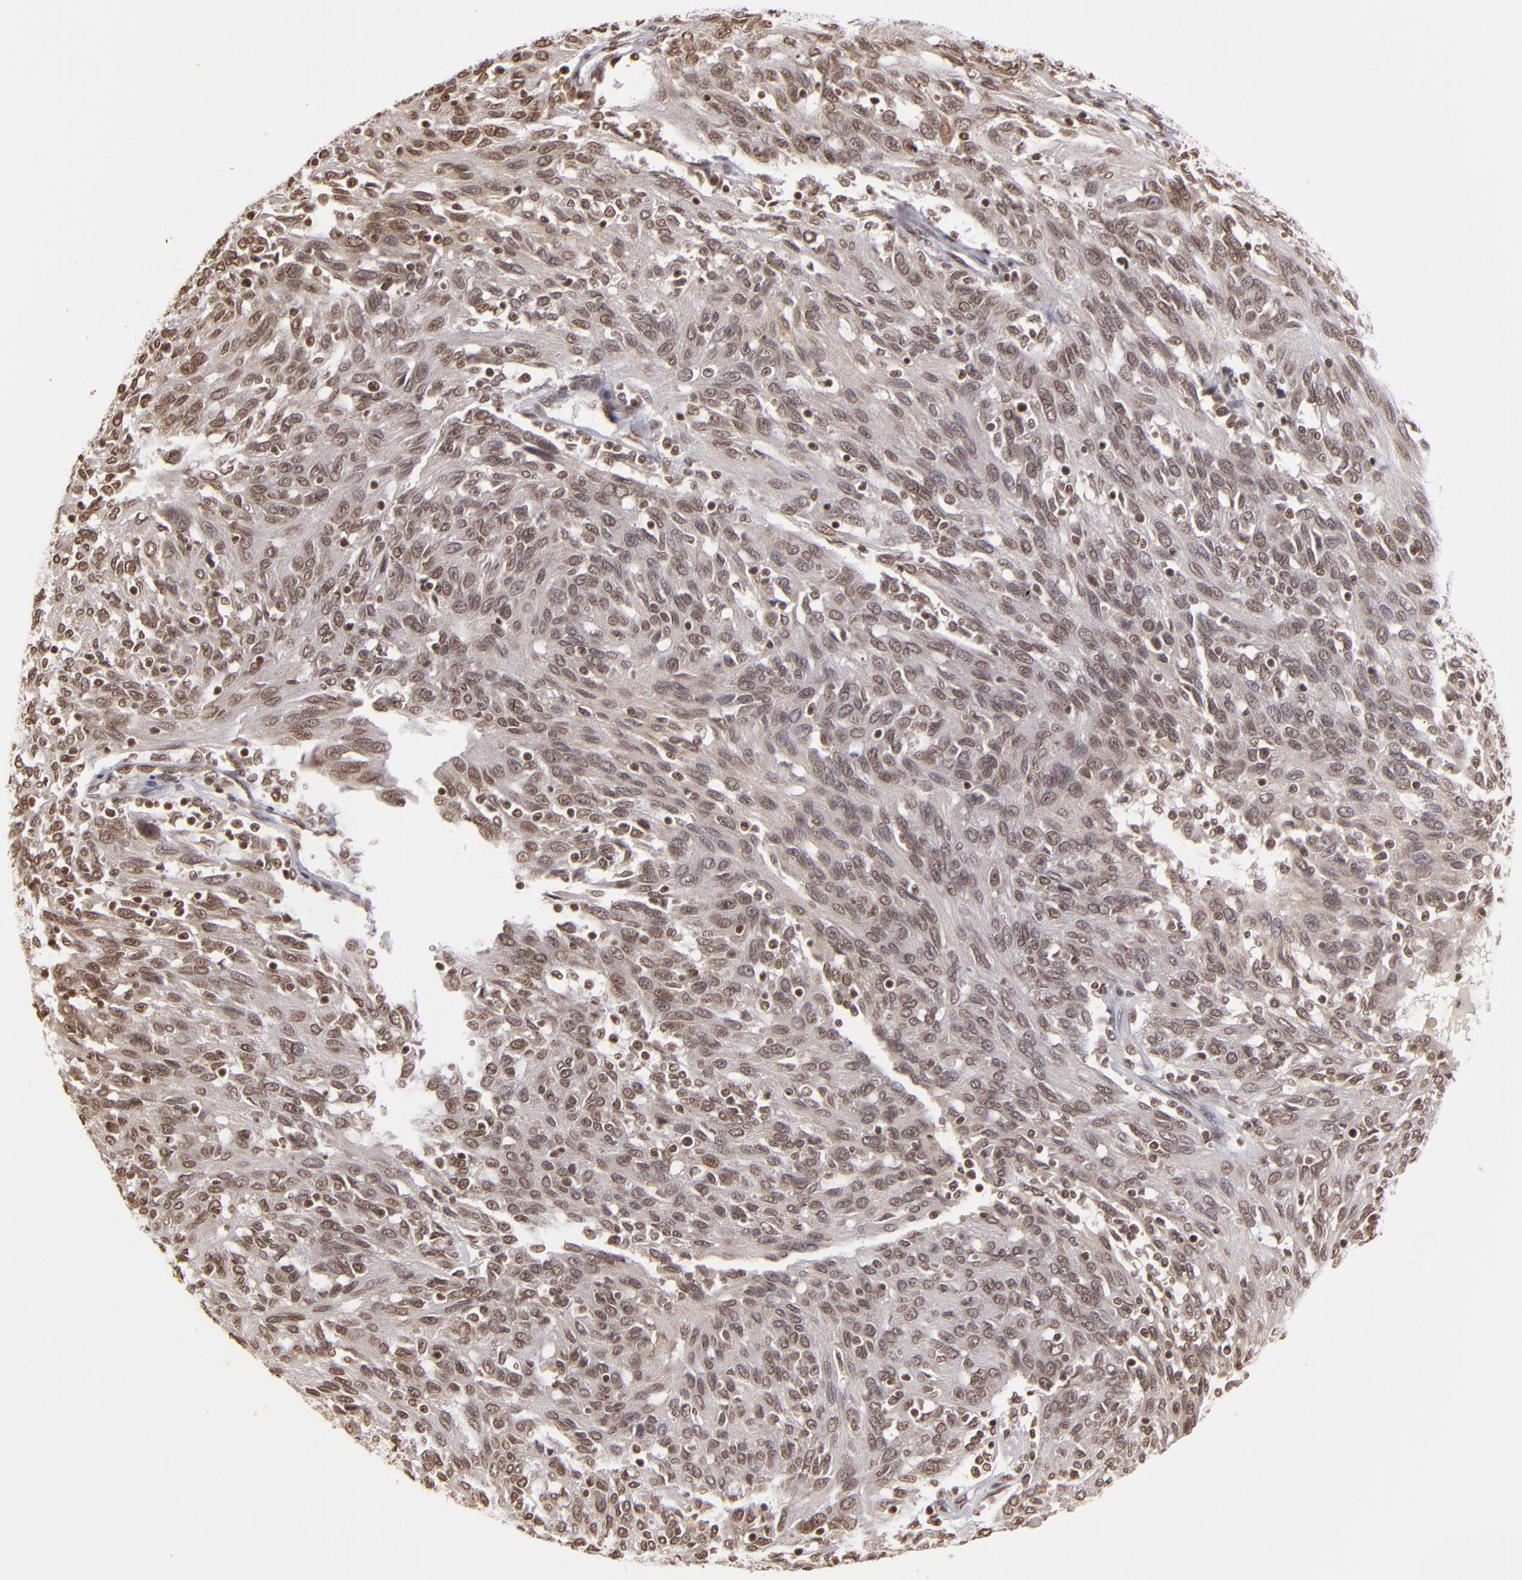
{"staining": {"intensity": "weak", "quantity": "25%-75%", "location": "nuclear"}, "tissue": "ovarian cancer", "cell_type": "Tumor cells", "image_type": "cancer", "snomed": [{"axis": "morphology", "description": "Carcinoma, endometroid"}, {"axis": "topography", "description": "Ovary"}], "caption": "Endometroid carcinoma (ovarian) stained with a protein marker displays weak staining in tumor cells.", "gene": "CUL3", "patient": {"sex": "female", "age": 50}}